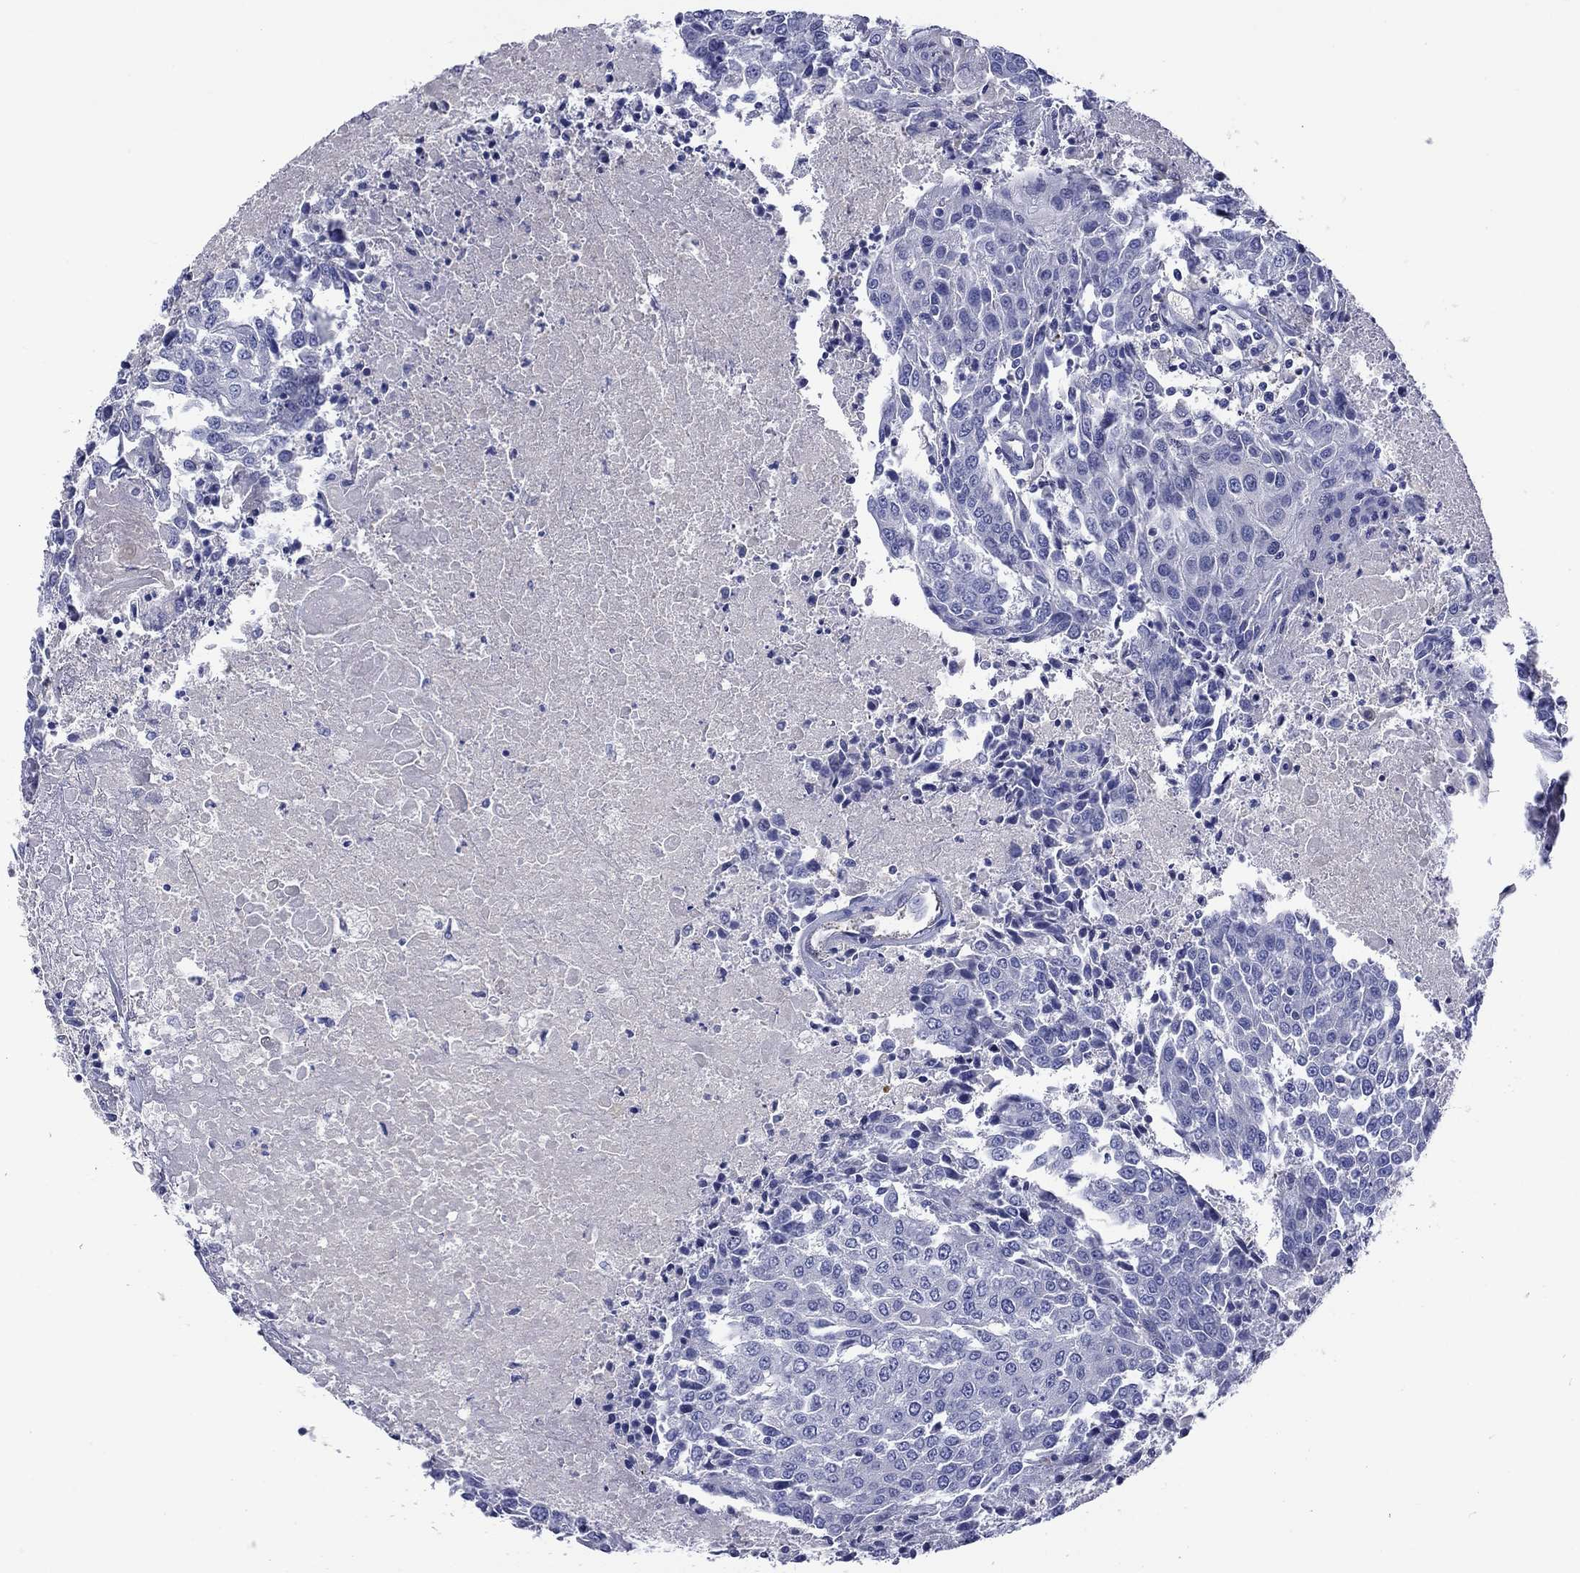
{"staining": {"intensity": "negative", "quantity": "none", "location": "none"}, "tissue": "urothelial cancer", "cell_type": "Tumor cells", "image_type": "cancer", "snomed": [{"axis": "morphology", "description": "Urothelial carcinoma, High grade"}, {"axis": "topography", "description": "Urinary bladder"}], "caption": "High magnification brightfield microscopy of high-grade urothelial carcinoma stained with DAB (3,3'-diaminobenzidine) (brown) and counterstained with hematoxylin (blue): tumor cells show no significant positivity.", "gene": "CNDP1", "patient": {"sex": "female", "age": 85}}